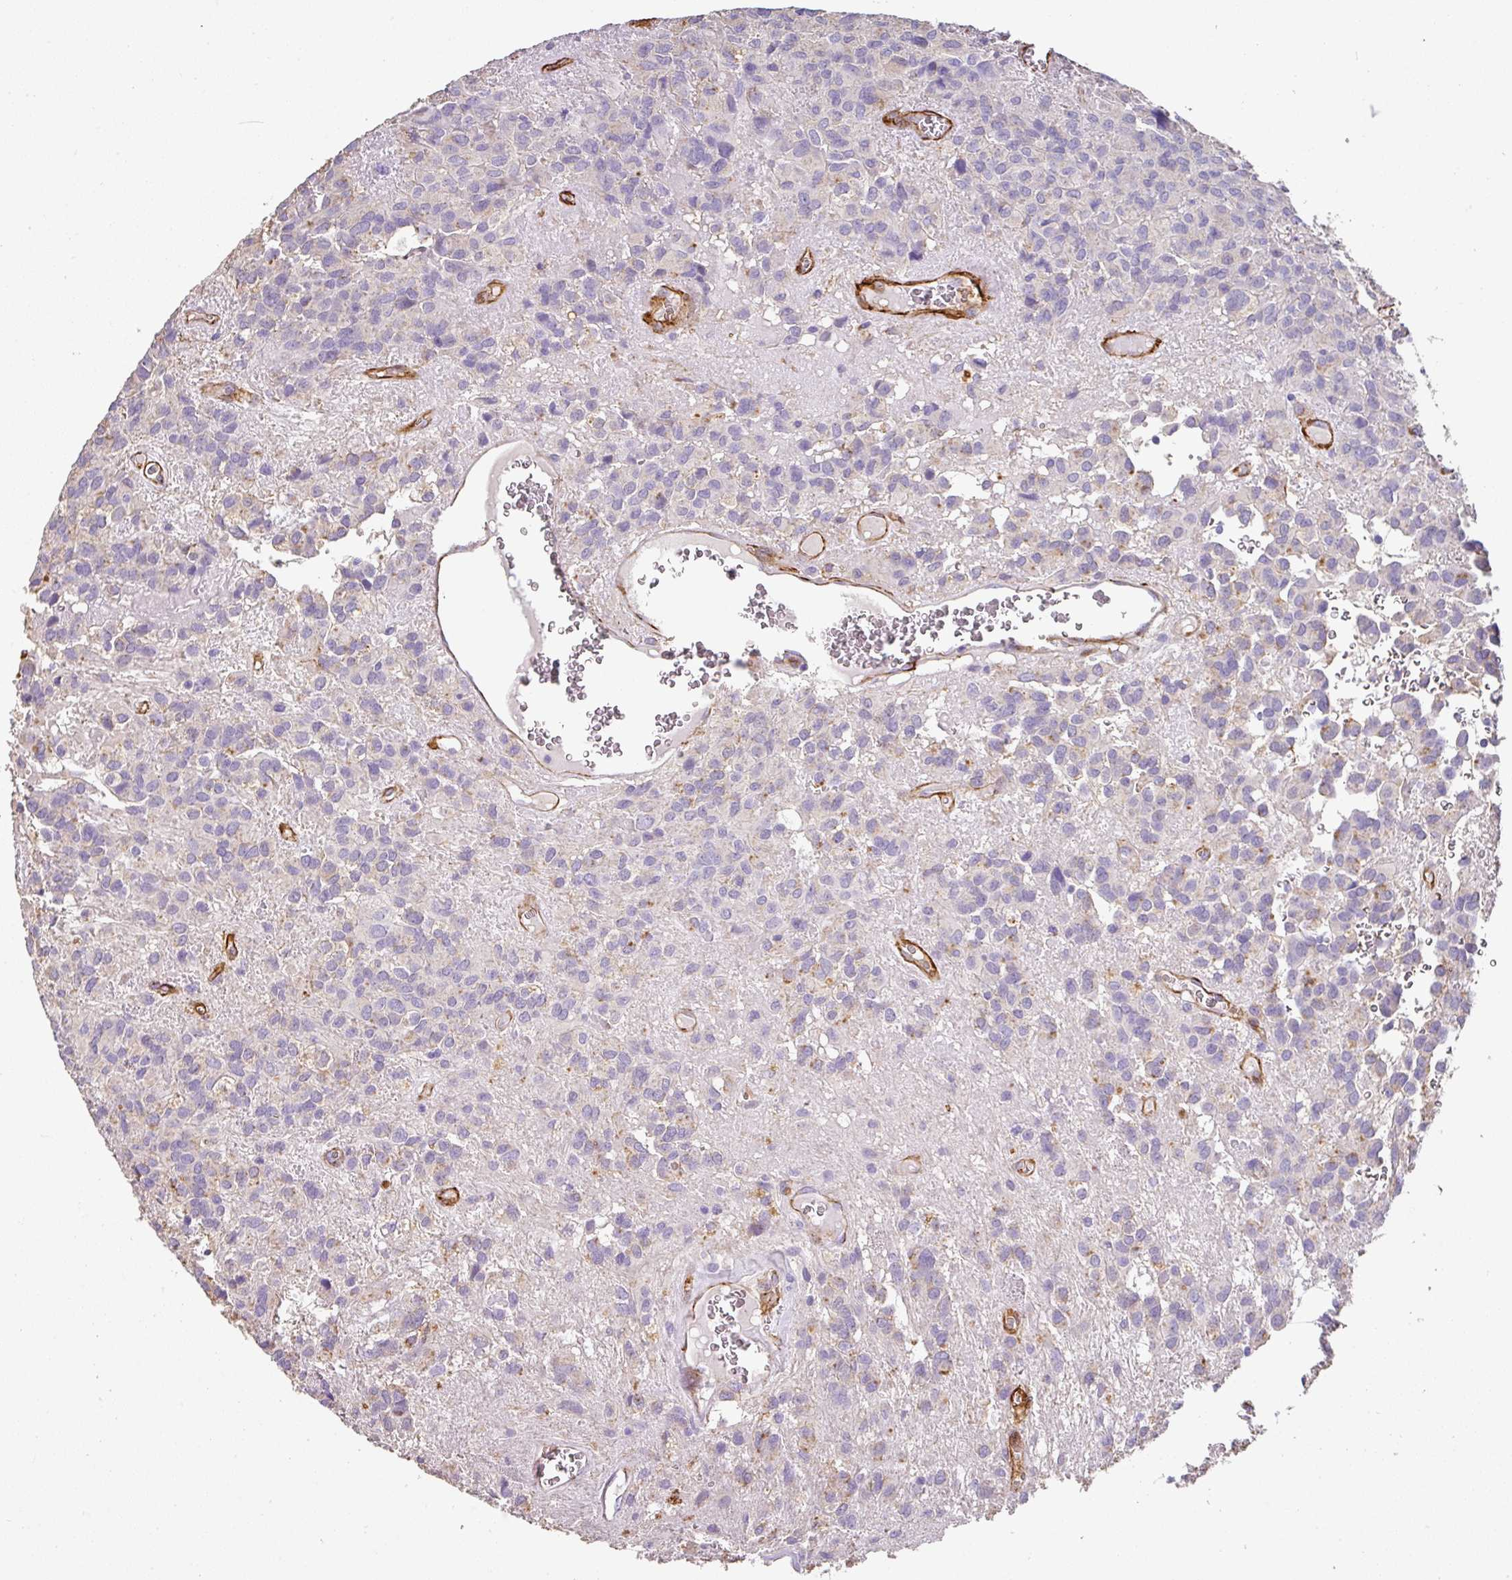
{"staining": {"intensity": "negative", "quantity": "none", "location": "none"}, "tissue": "glioma", "cell_type": "Tumor cells", "image_type": "cancer", "snomed": [{"axis": "morphology", "description": "Glioma, malignant, Low grade"}, {"axis": "topography", "description": "Brain"}], "caption": "This histopathology image is of glioma stained with IHC to label a protein in brown with the nuclei are counter-stained blue. There is no positivity in tumor cells. (DAB (3,3'-diaminobenzidine) IHC visualized using brightfield microscopy, high magnification).", "gene": "SLC25A17", "patient": {"sex": "male", "age": 56}}